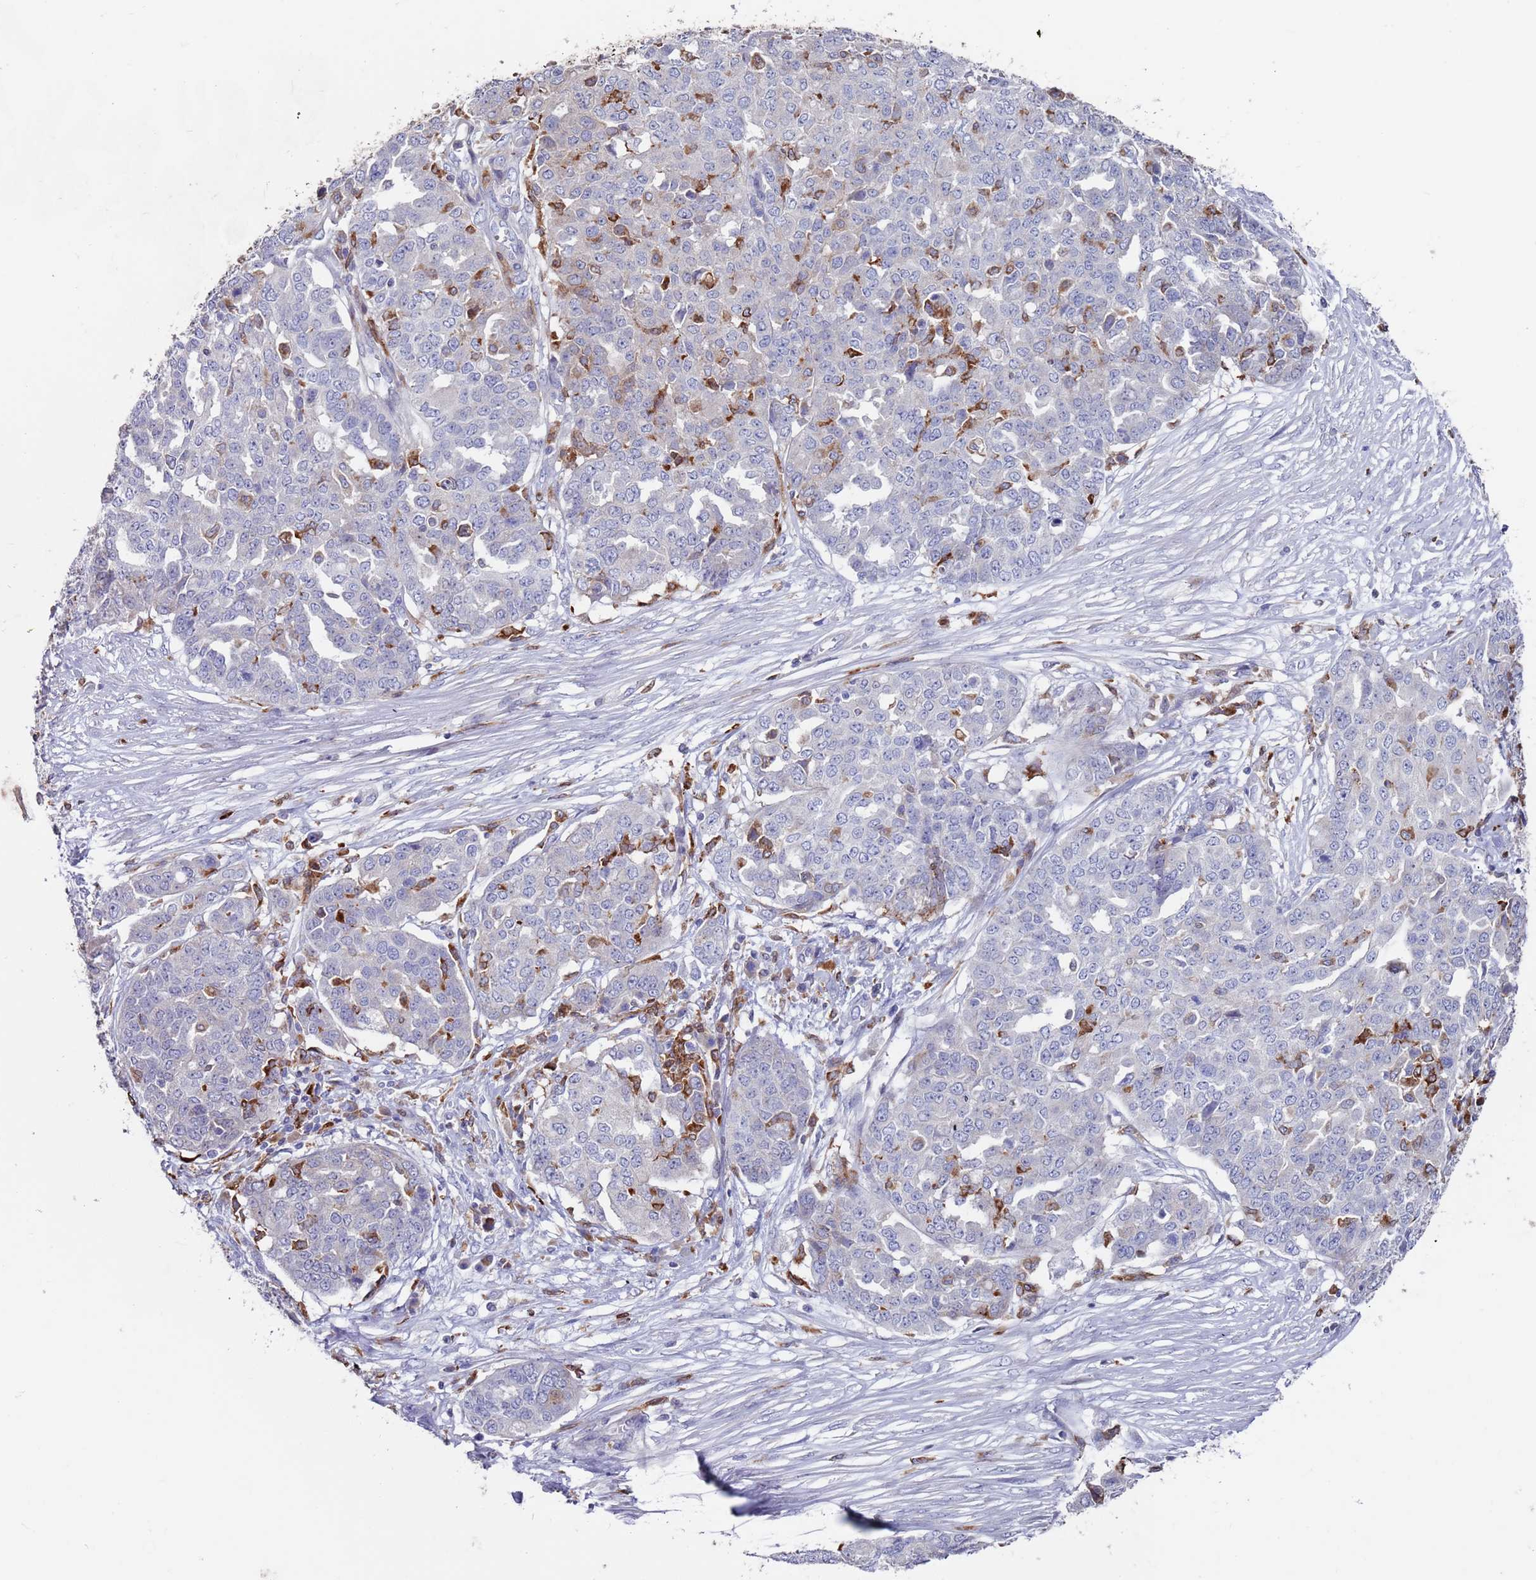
{"staining": {"intensity": "negative", "quantity": "none", "location": "none"}, "tissue": "ovarian cancer", "cell_type": "Tumor cells", "image_type": "cancer", "snomed": [{"axis": "morphology", "description": "Cystadenocarcinoma, serous, NOS"}, {"axis": "topography", "description": "Soft tissue"}, {"axis": "topography", "description": "Ovary"}], "caption": "Ovarian cancer (serous cystadenocarcinoma) stained for a protein using immunohistochemistry displays no expression tumor cells.", "gene": "GREB1L", "patient": {"sex": "female", "age": 57}}